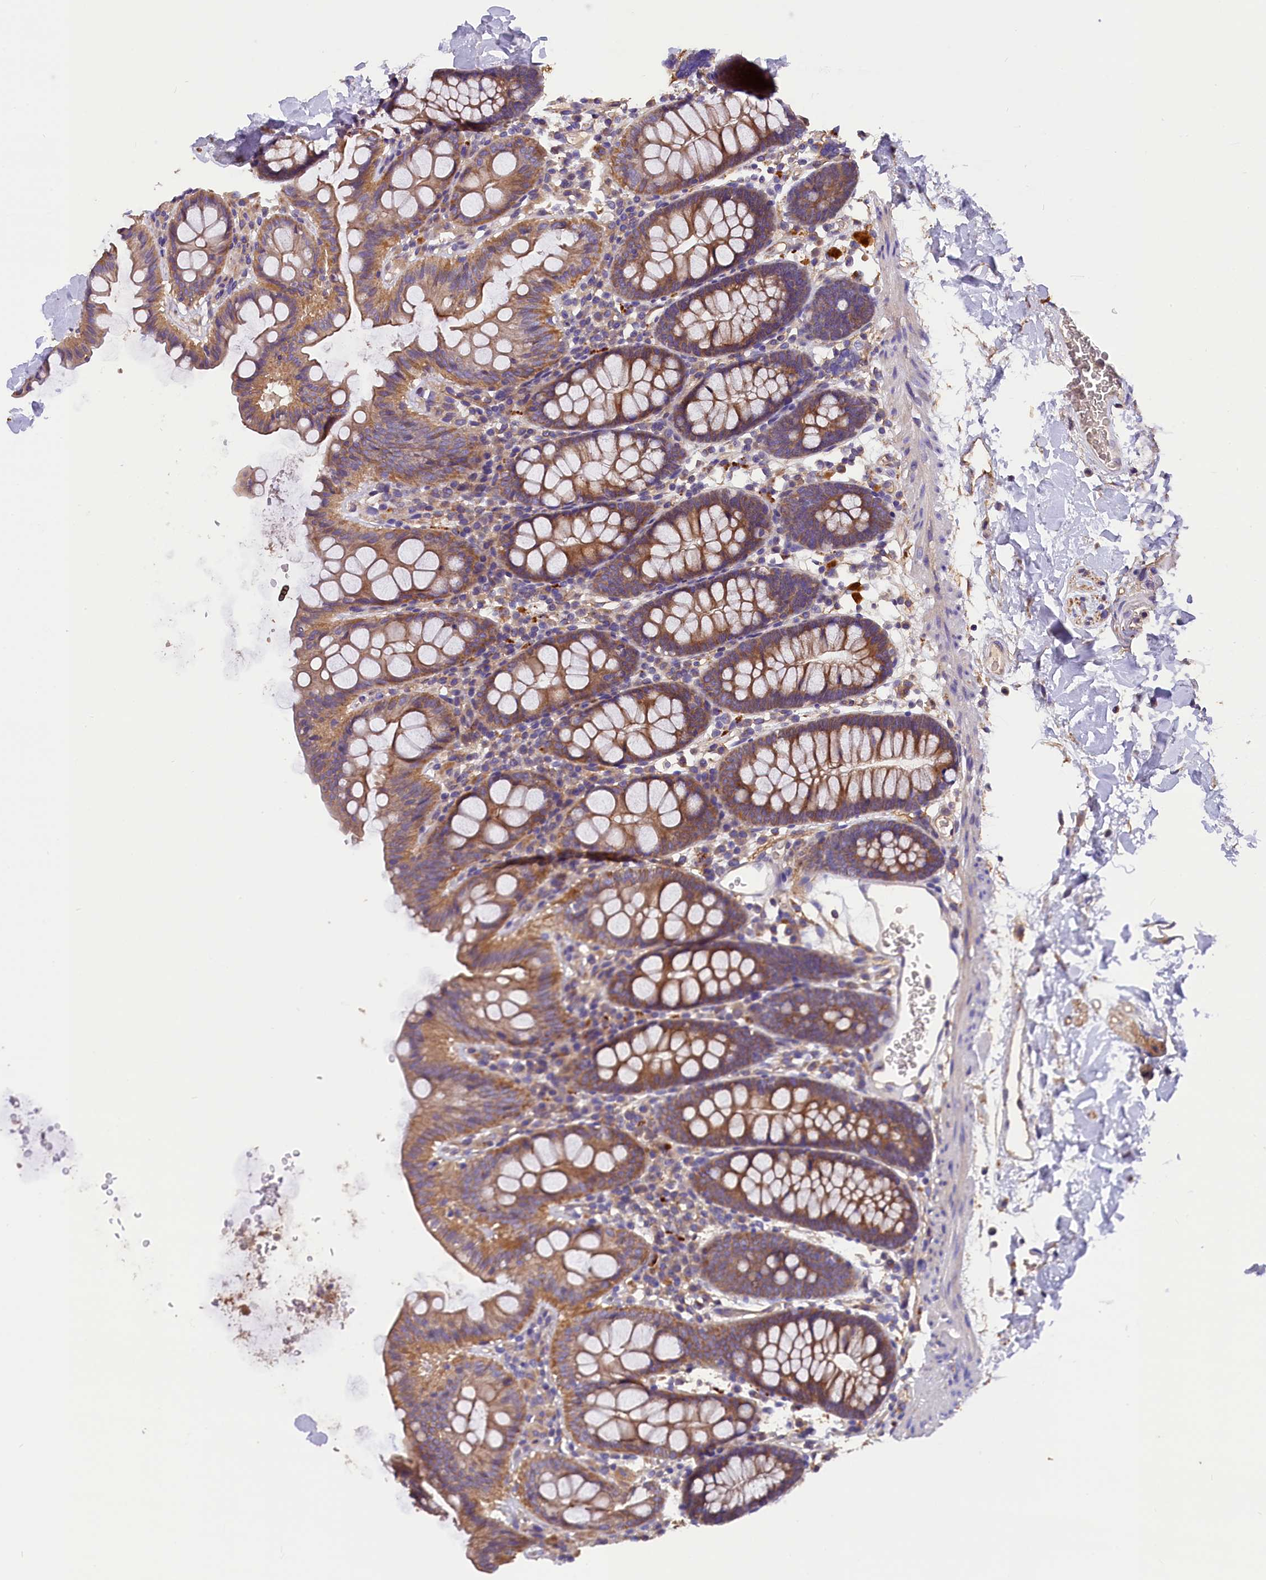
{"staining": {"intensity": "negative", "quantity": "none", "location": "none"}, "tissue": "colon", "cell_type": "Endothelial cells", "image_type": "normal", "snomed": [{"axis": "morphology", "description": "Normal tissue, NOS"}, {"axis": "topography", "description": "Colon"}], "caption": "There is no significant staining in endothelial cells of colon. (IHC, brightfield microscopy, high magnification).", "gene": "ERMARD", "patient": {"sex": "male", "age": 75}}